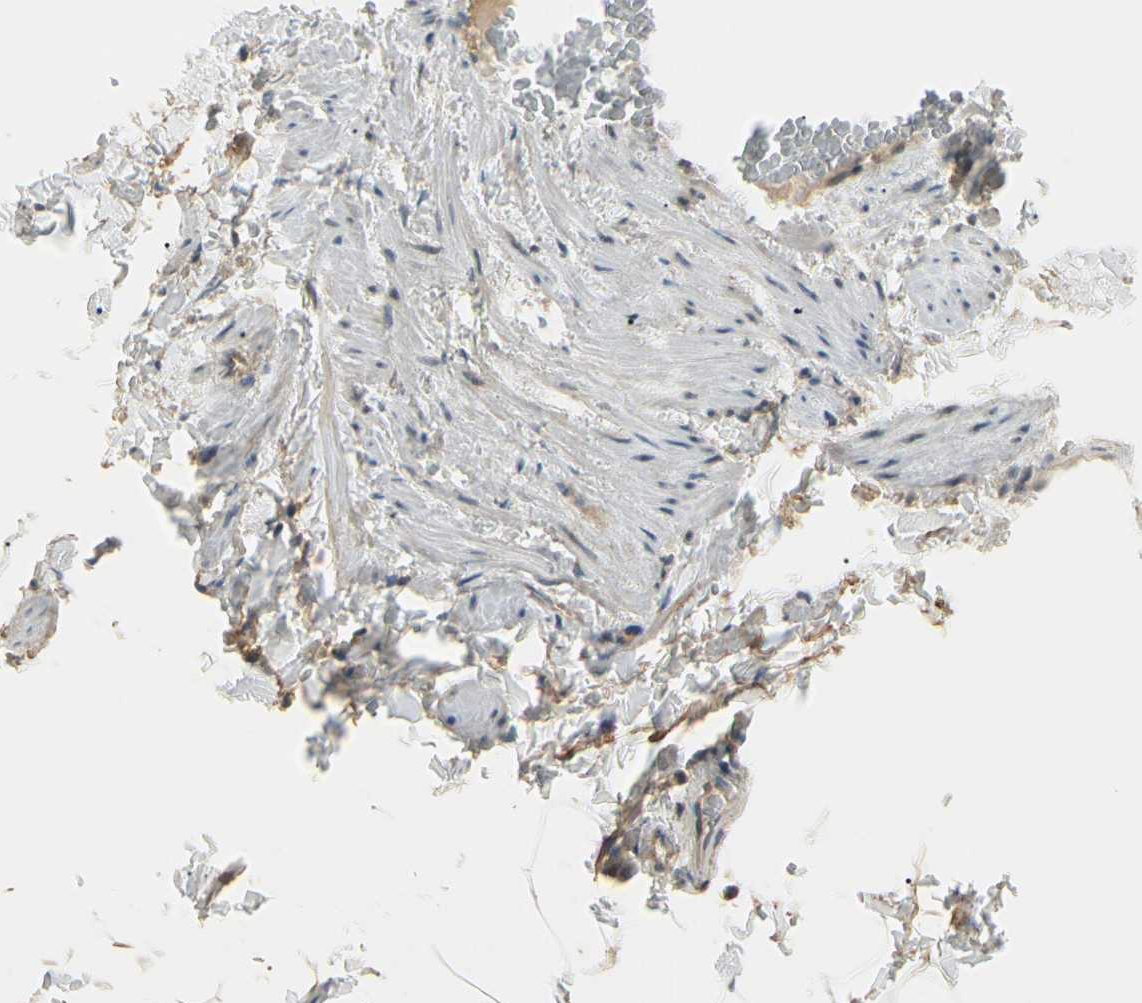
{"staining": {"intensity": "negative", "quantity": "none", "location": "none"}, "tissue": "adipose tissue", "cell_type": "Adipocytes", "image_type": "normal", "snomed": [{"axis": "morphology", "description": "Normal tissue, NOS"}, {"axis": "topography", "description": "Vascular tissue"}], "caption": "Adipocytes are negative for protein expression in benign human adipose tissue. (DAB IHC, high magnification).", "gene": "F2R", "patient": {"sex": "male", "age": 41}}